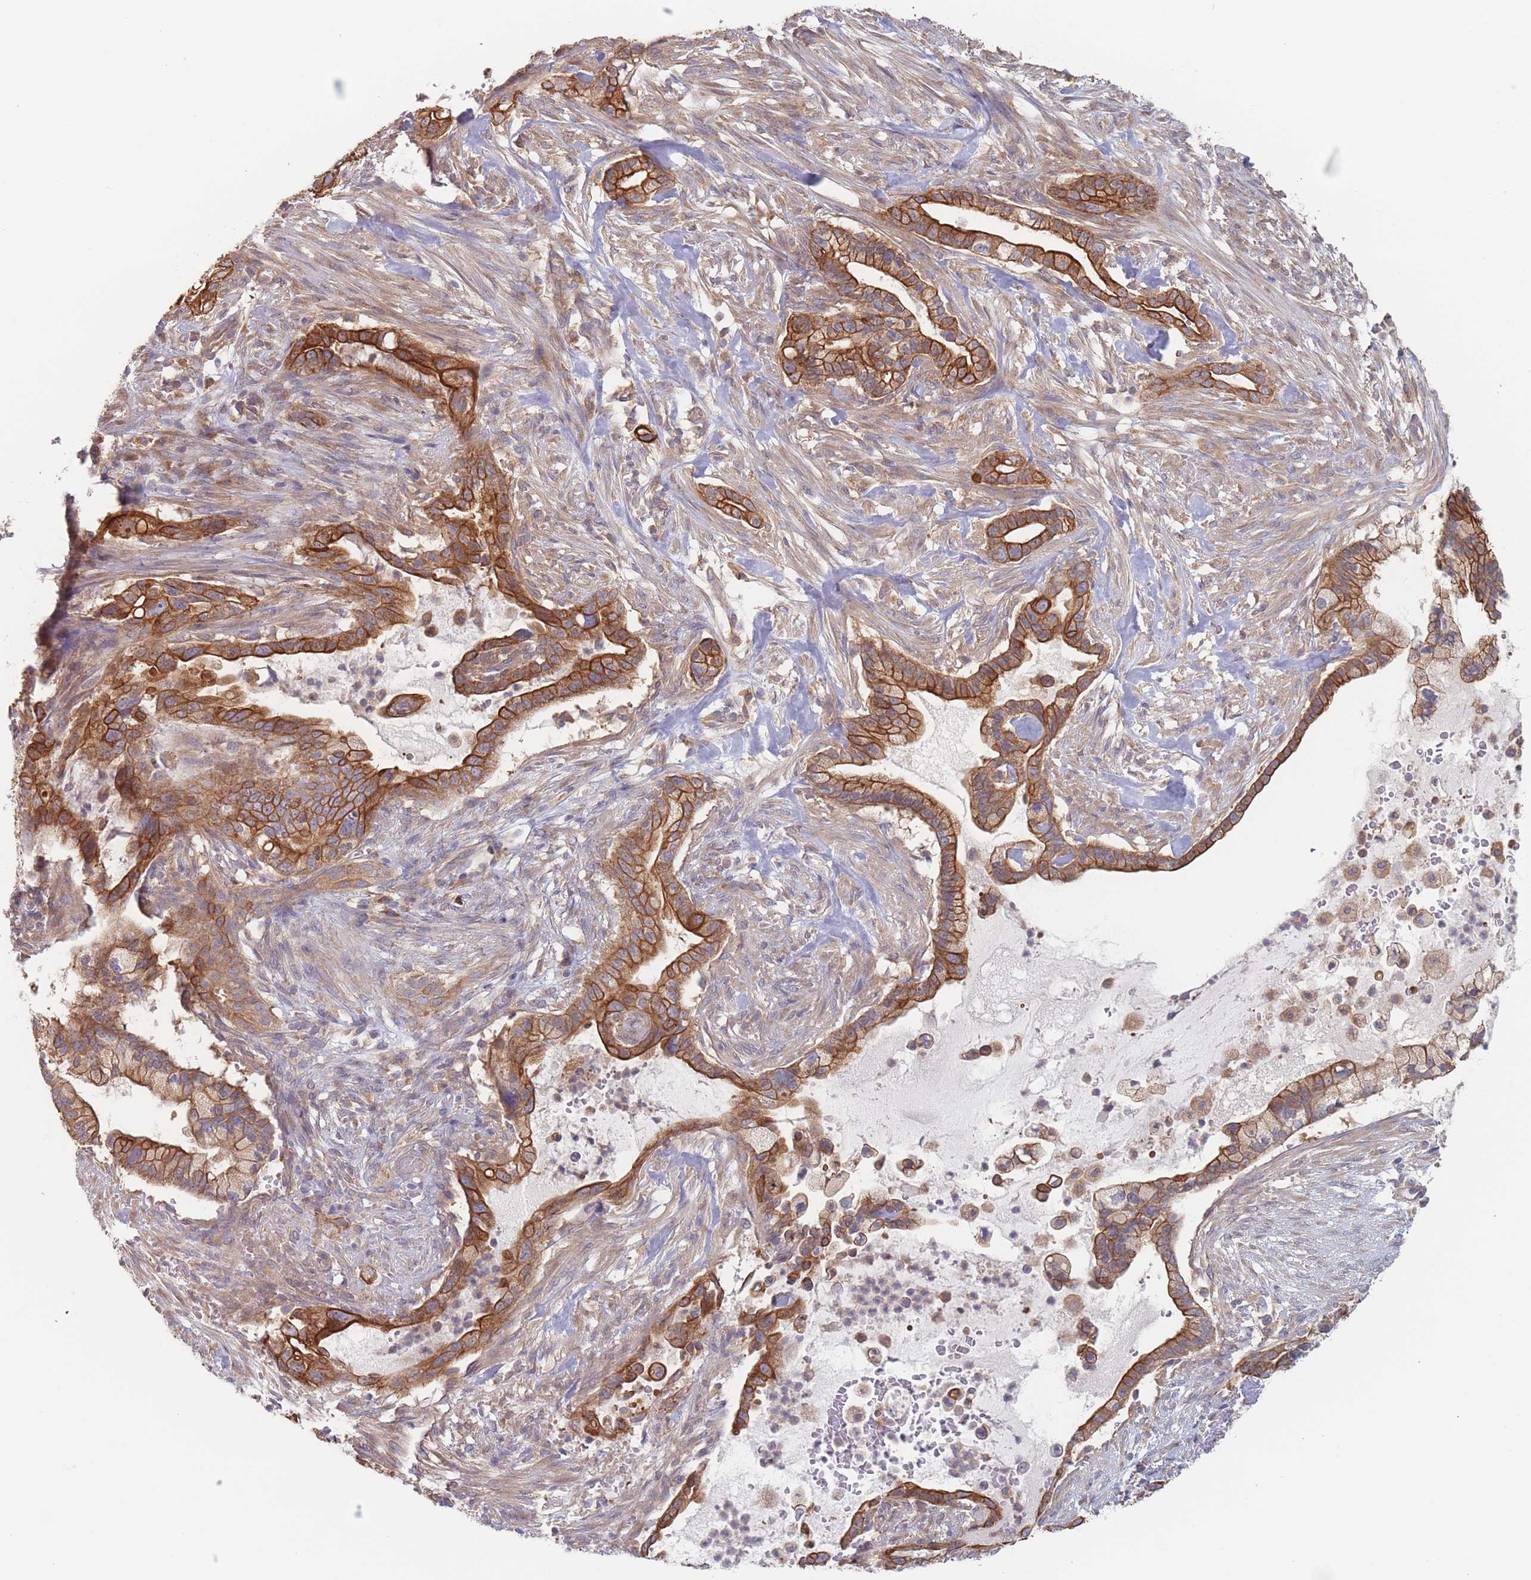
{"staining": {"intensity": "strong", "quantity": ">75%", "location": "cytoplasmic/membranous"}, "tissue": "pancreatic cancer", "cell_type": "Tumor cells", "image_type": "cancer", "snomed": [{"axis": "morphology", "description": "Adenocarcinoma, NOS"}, {"axis": "topography", "description": "Pancreas"}], "caption": "Pancreatic adenocarcinoma stained with DAB immunohistochemistry displays high levels of strong cytoplasmic/membranous staining in approximately >75% of tumor cells. The protein of interest is stained brown, and the nuclei are stained in blue (DAB IHC with brightfield microscopy, high magnification).", "gene": "EFCC1", "patient": {"sex": "male", "age": 44}}